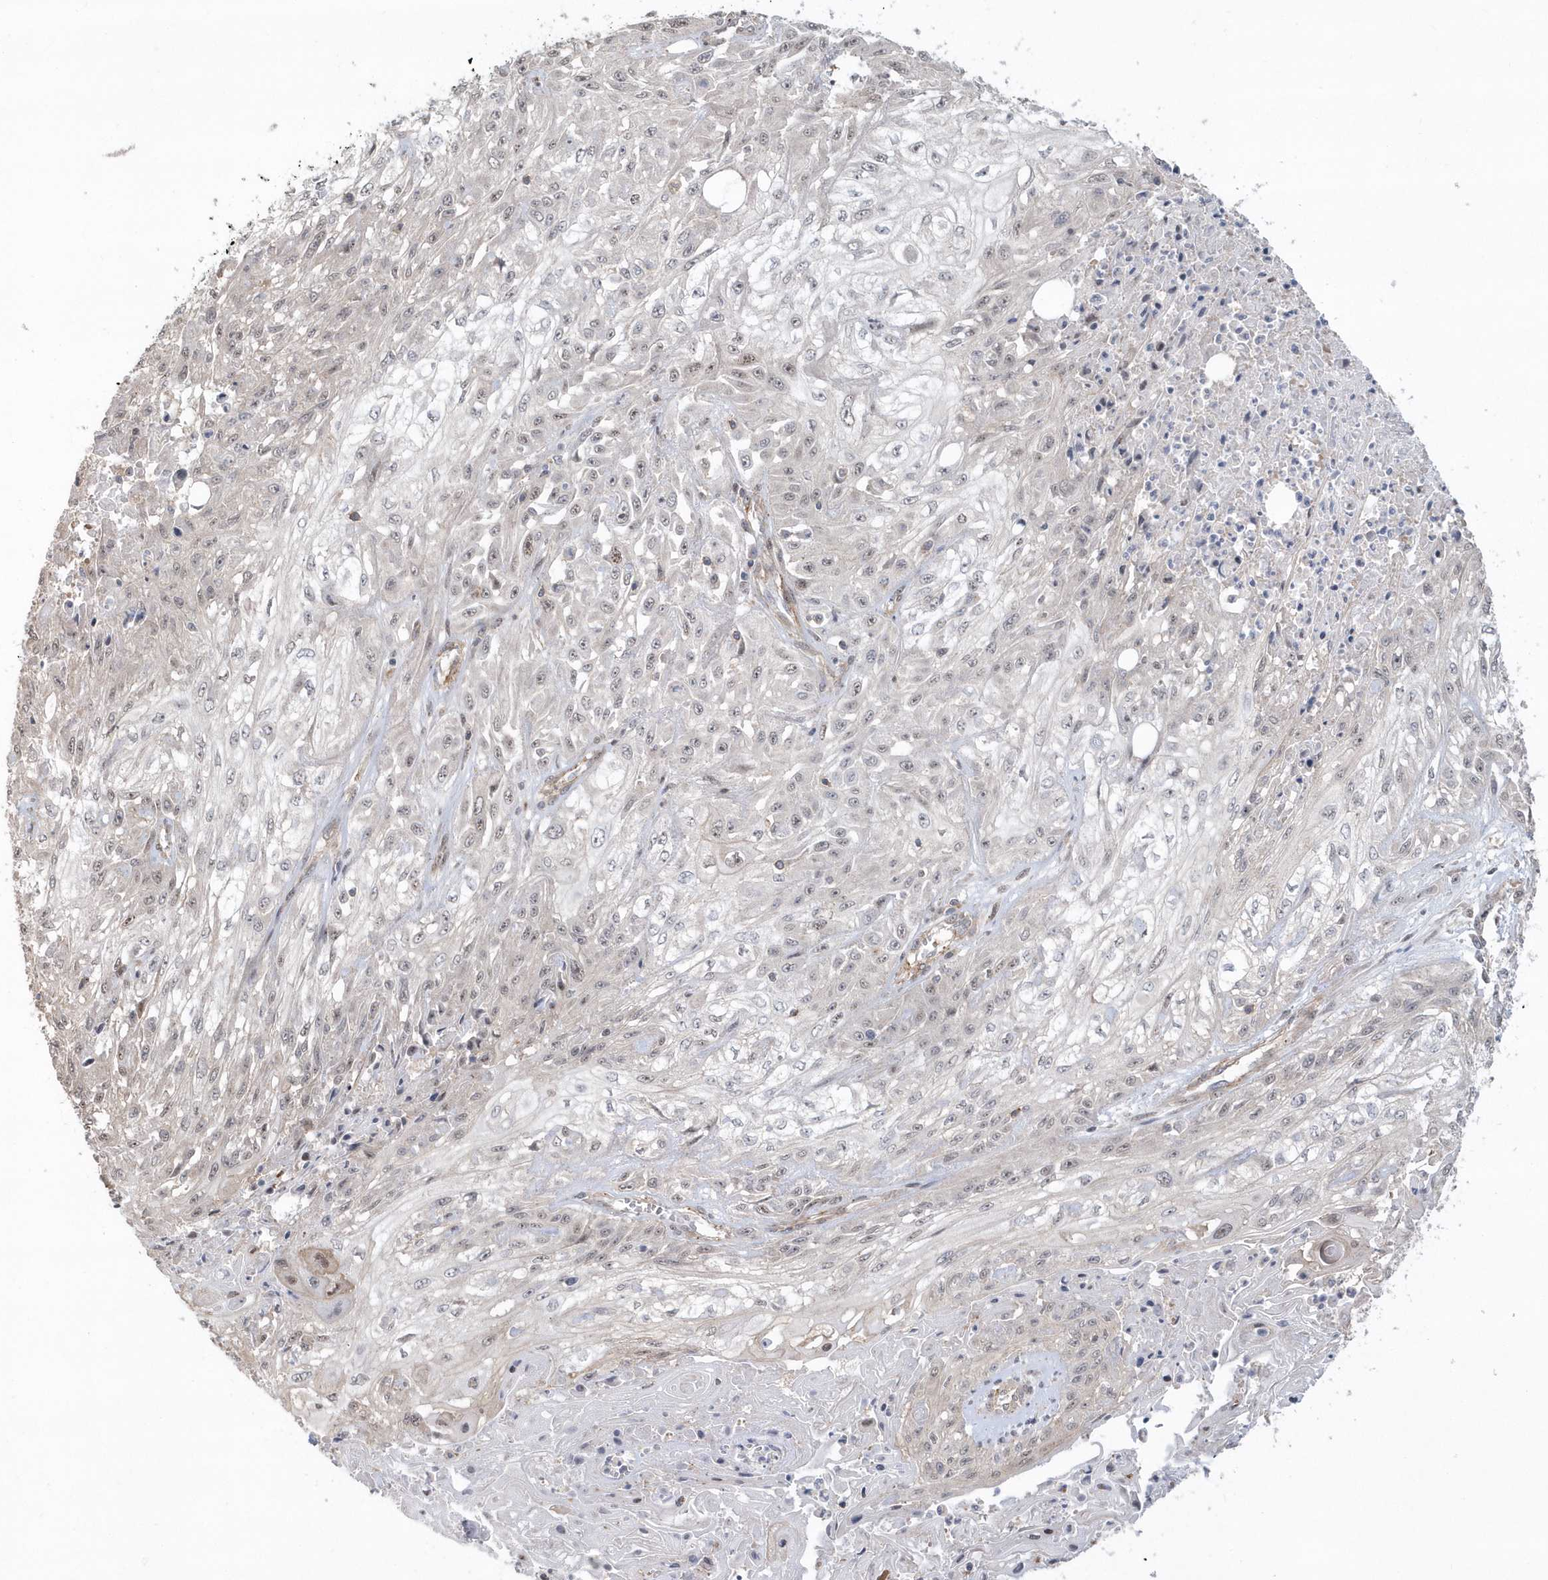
{"staining": {"intensity": "weak", "quantity": "<25%", "location": "cytoplasmic/membranous,nuclear"}, "tissue": "skin cancer", "cell_type": "Tumor cells", "image_type": "cancer", "snomed": [{"axis": "morphology", "description": "Squamous cell carcinoma, NOS"}, {"axis": "morphology", "description": "Squamous cell carcinoma, metastatic, NOS"}, {"axis": "topography", "description": "Skin"}, {"axis": "topography", "description": "Lymph node"}], "caption": "IHC photomicrograph of skin cancer stained for a protein (brown), which exhibits no expression in tumor cells. (DAB immunohistochemistry, high magnification).", "gene": "CRIP3", "patient": {"sex": "male", "age": 75}}